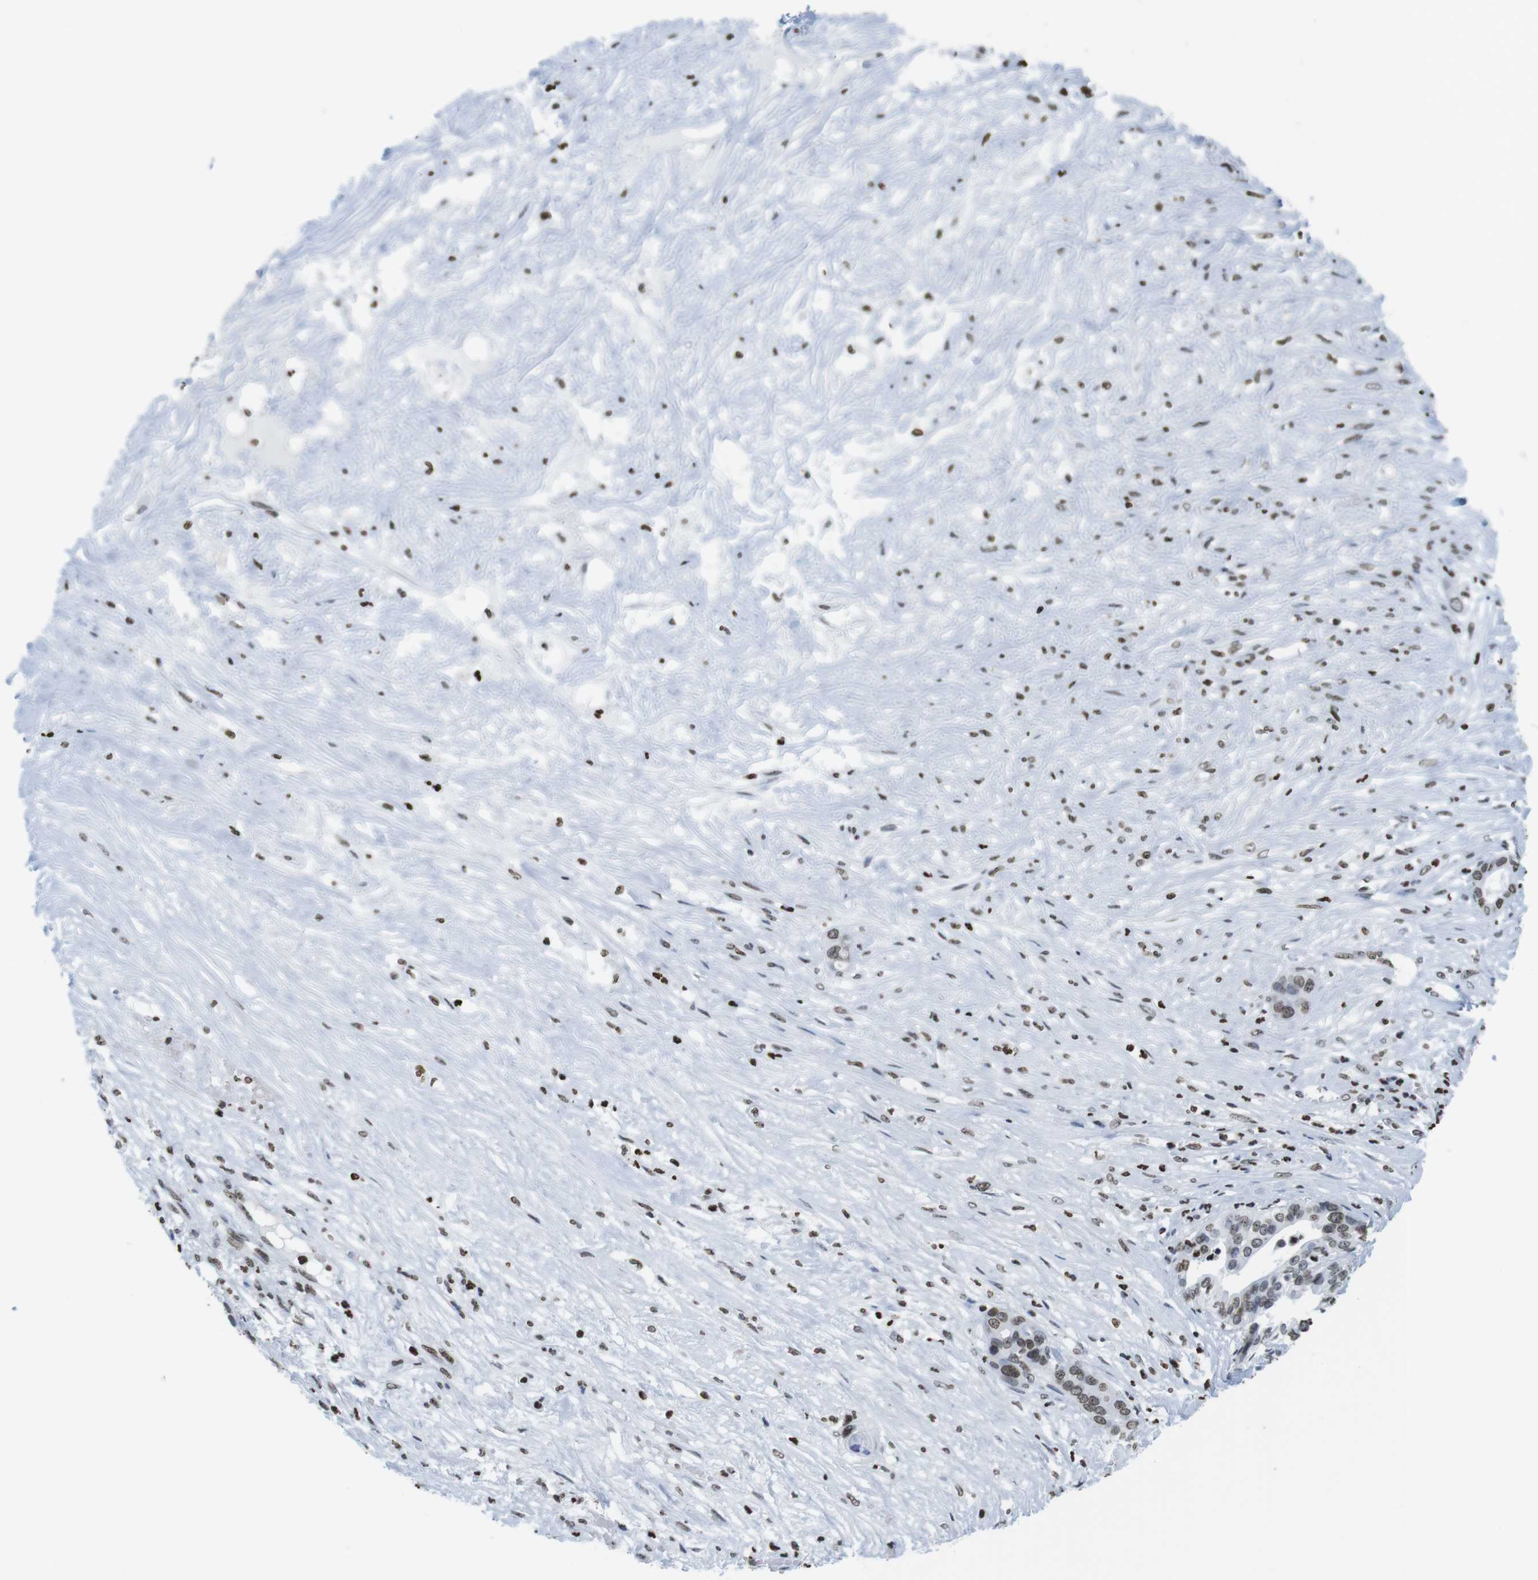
{"staining": {"intensity": "moderate", "quantity": ">75%", "location": "nuclear"}, "tissue": "liver cancer", "cell_type": "Tumor cells", "image_type": "cancer", "snomed": [{"axis": "morphology", "description": "Cholangiocarcinoma"}, {"axis": "topography", "description": "Liver"}], "caption": "Cholangiocarcinoma (liver) stained for a protein reveals moderate nuclear positivity in tumor cells.", "gene": "BSX", "patient": {"sex": "female", "age": 61}}